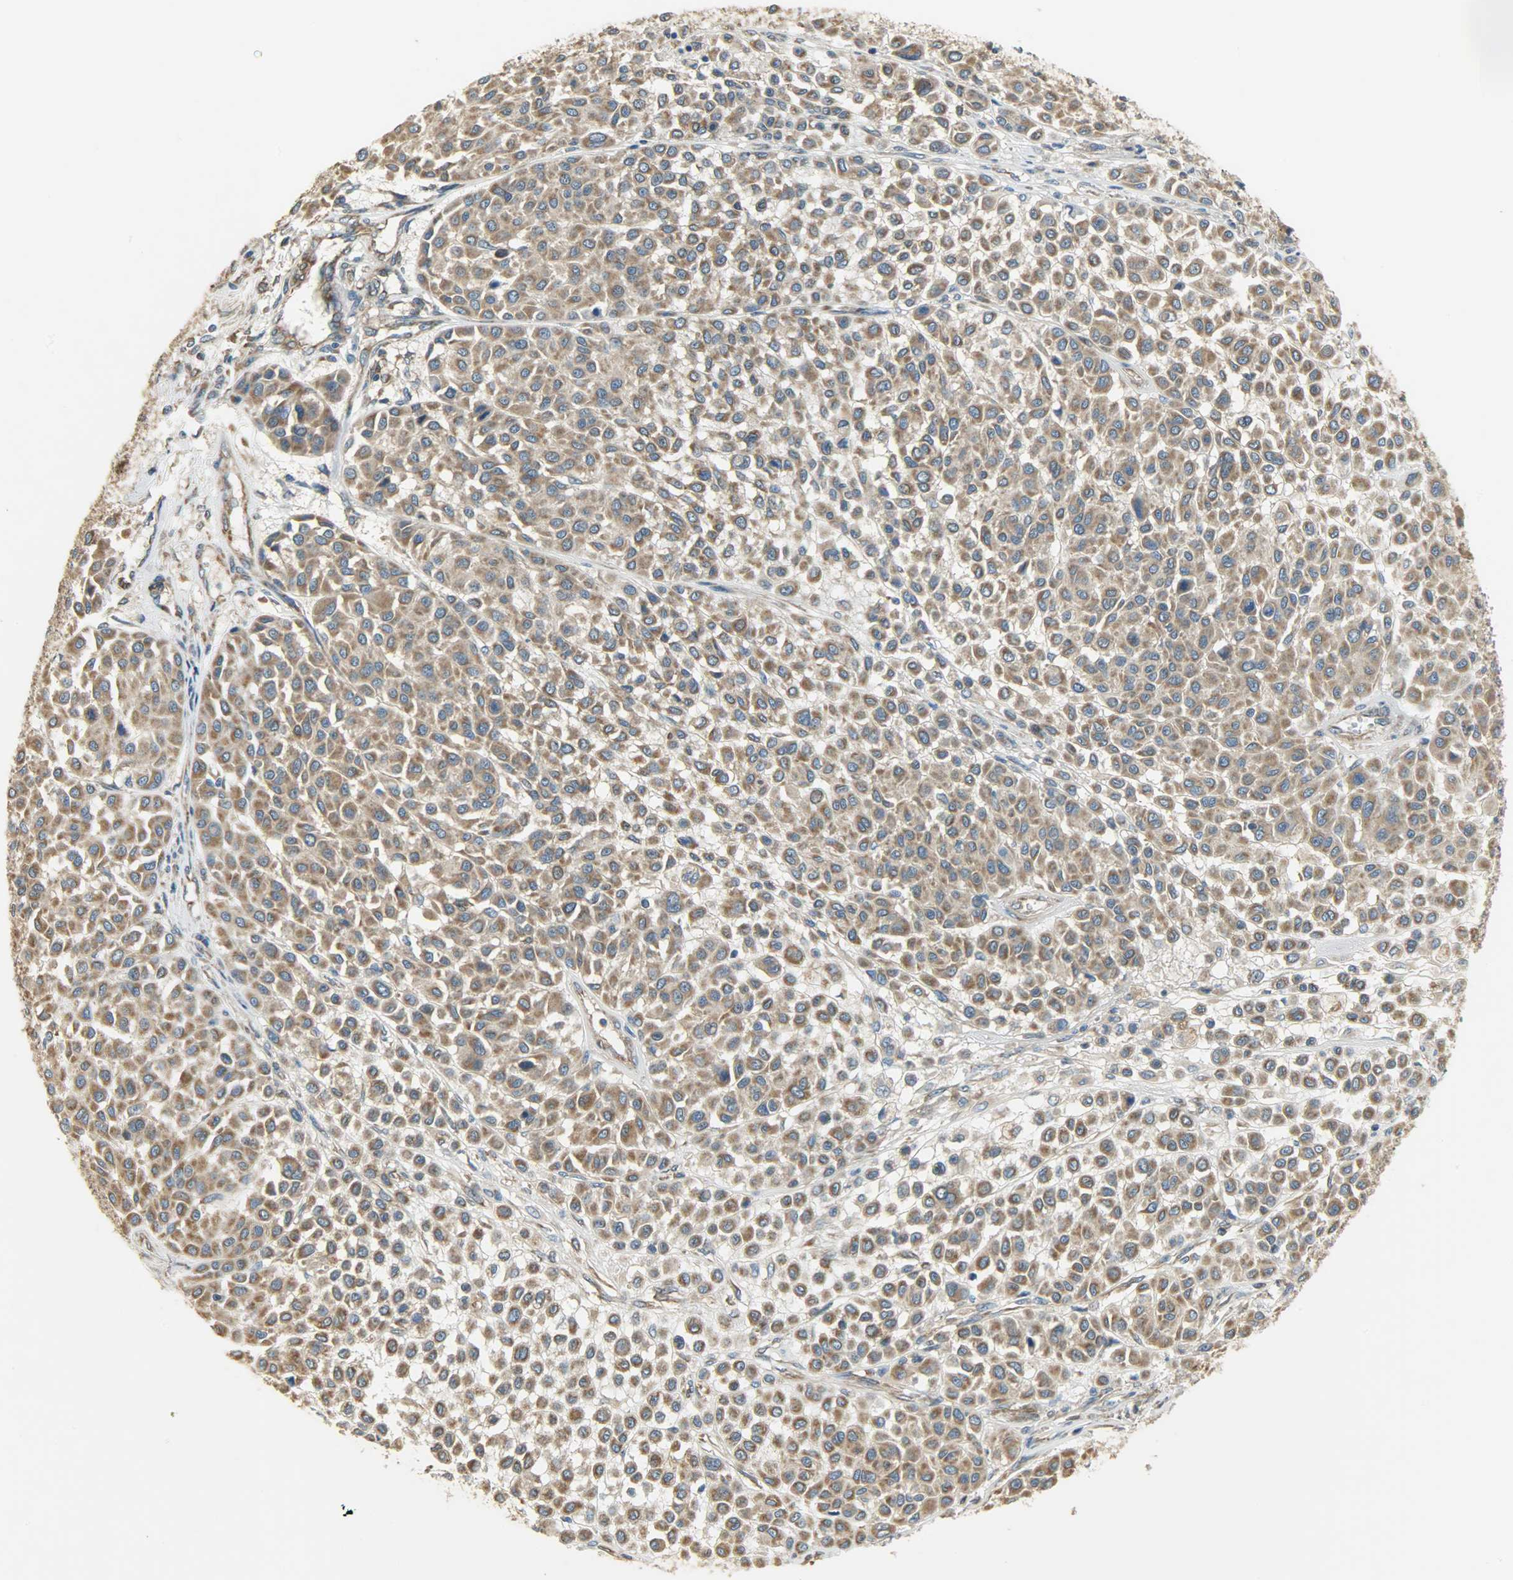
{"staining": {"intensity": "strong", "quantity": ">75%", "location": "cytoplasmic/membranous"}, "tissue": "melanoma", "cell_type": "Tumor cells", "image_type": "cancer", "snomed": [{"axis": "morphology", "description": "Malignant melanoma, Metastatic site"}, {"axis": "topography", "description": "Soft tissue"}], "caption": "Malignant melanoma (metastatic site) stained for a protein reveals strong cytoplasmic/membranous positivity in tumor cells.", "gene": "C1orf198", "patient": {"sex": "male", "age": 41}}